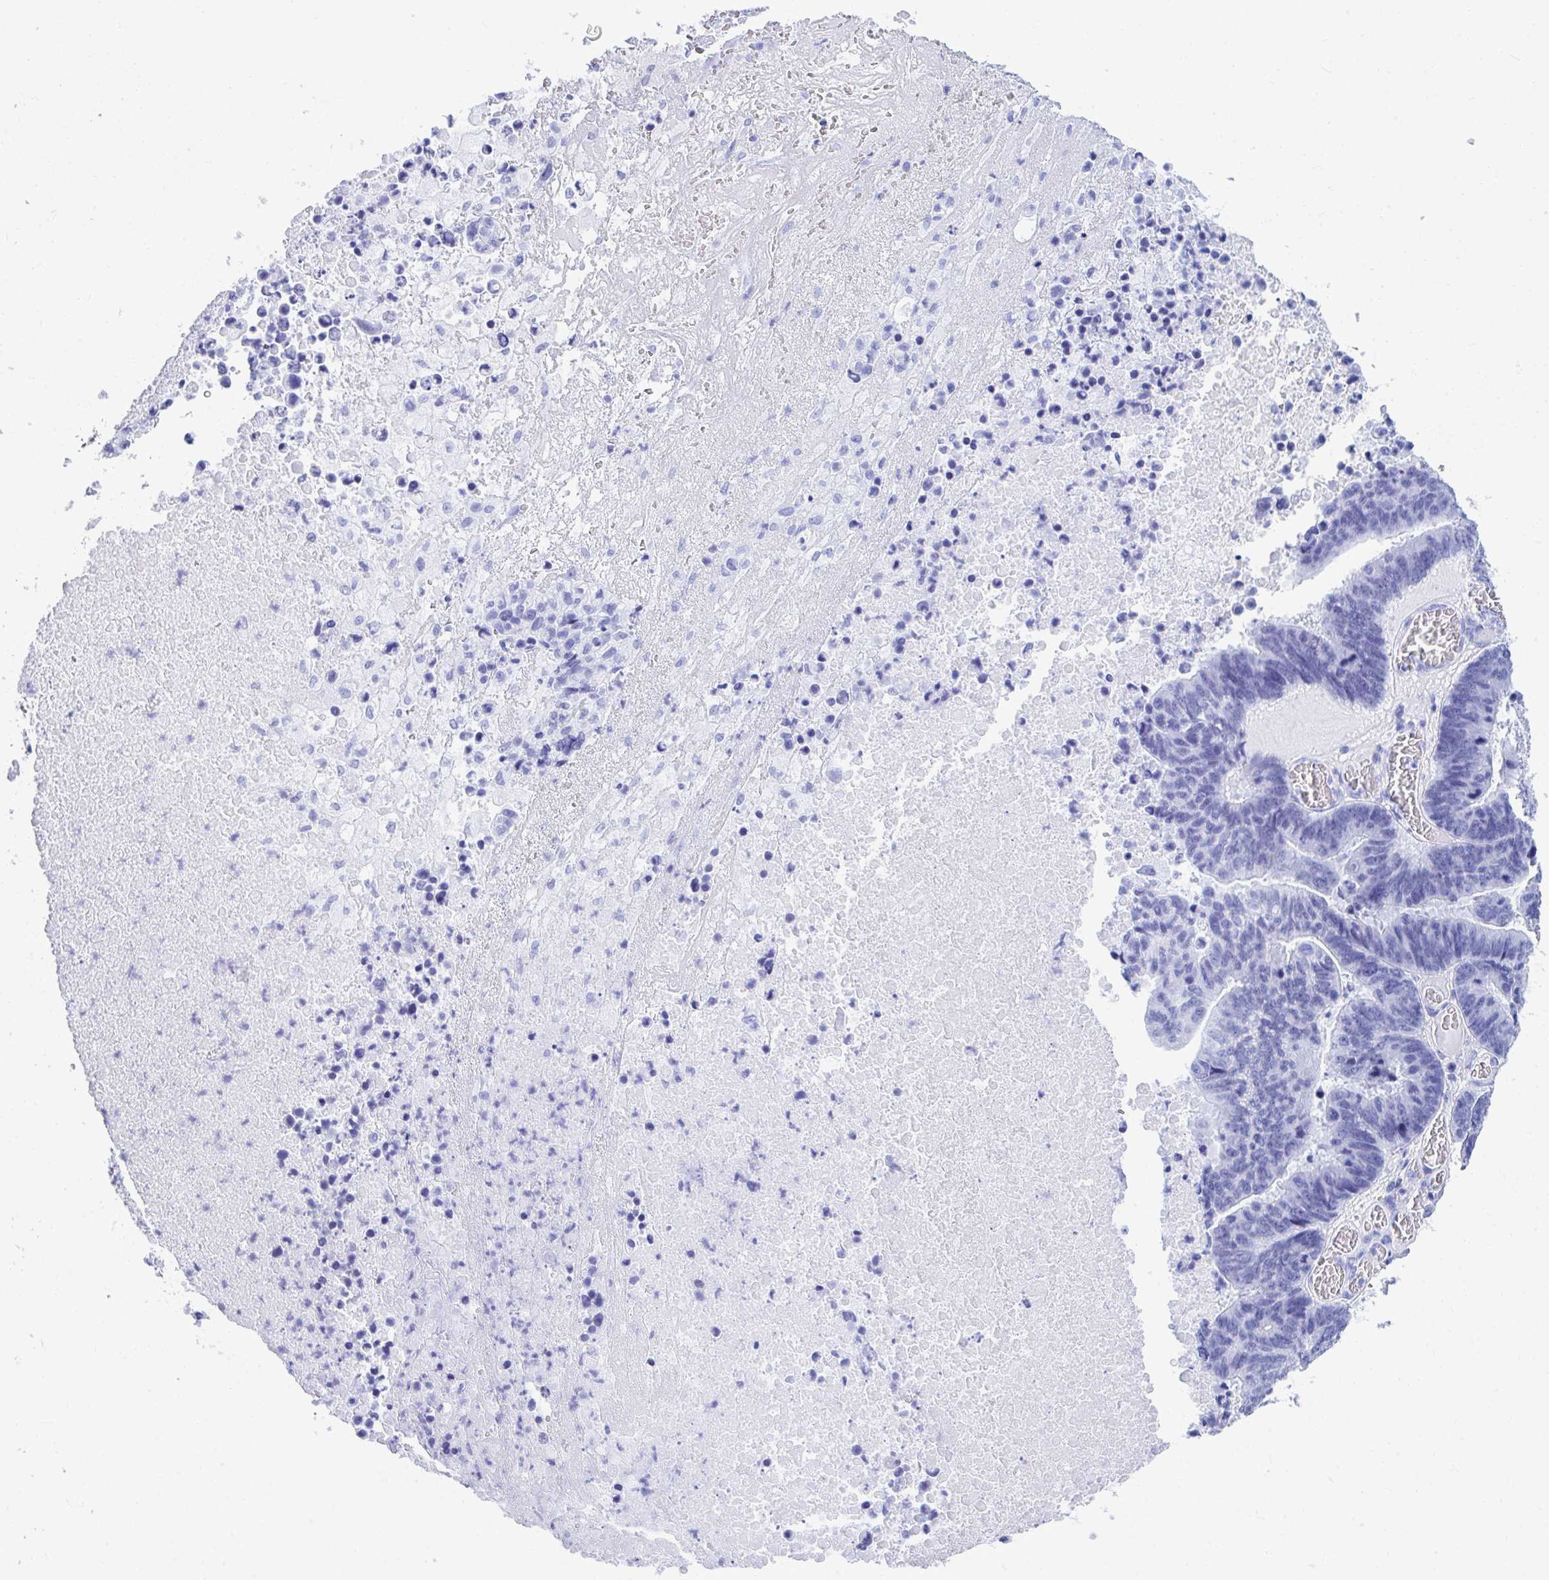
{"staining": {"intensity": "negative", "quantity": "none", "location": "none"}, "tissue": "lung cancer", "cell_type": "Tumor cells", "image_type": "cancer", "snomed": [{"axis": "morphology", "description": "Aneuploidy"}, {"axis": "morphology", "description": "Adenocarcinoma, NOS"}, {"axis": "morphology", "description": "Adenocarcinoma primary or metastatic"}, {"axis": "topography", "description": "Lung"}], "caption": "Human lung cancer stained for a protein using immunohistochemistry reveals no staining in tumor cells.", "gene": "CD7", "patient": {"sex": "female", "age": 75}}